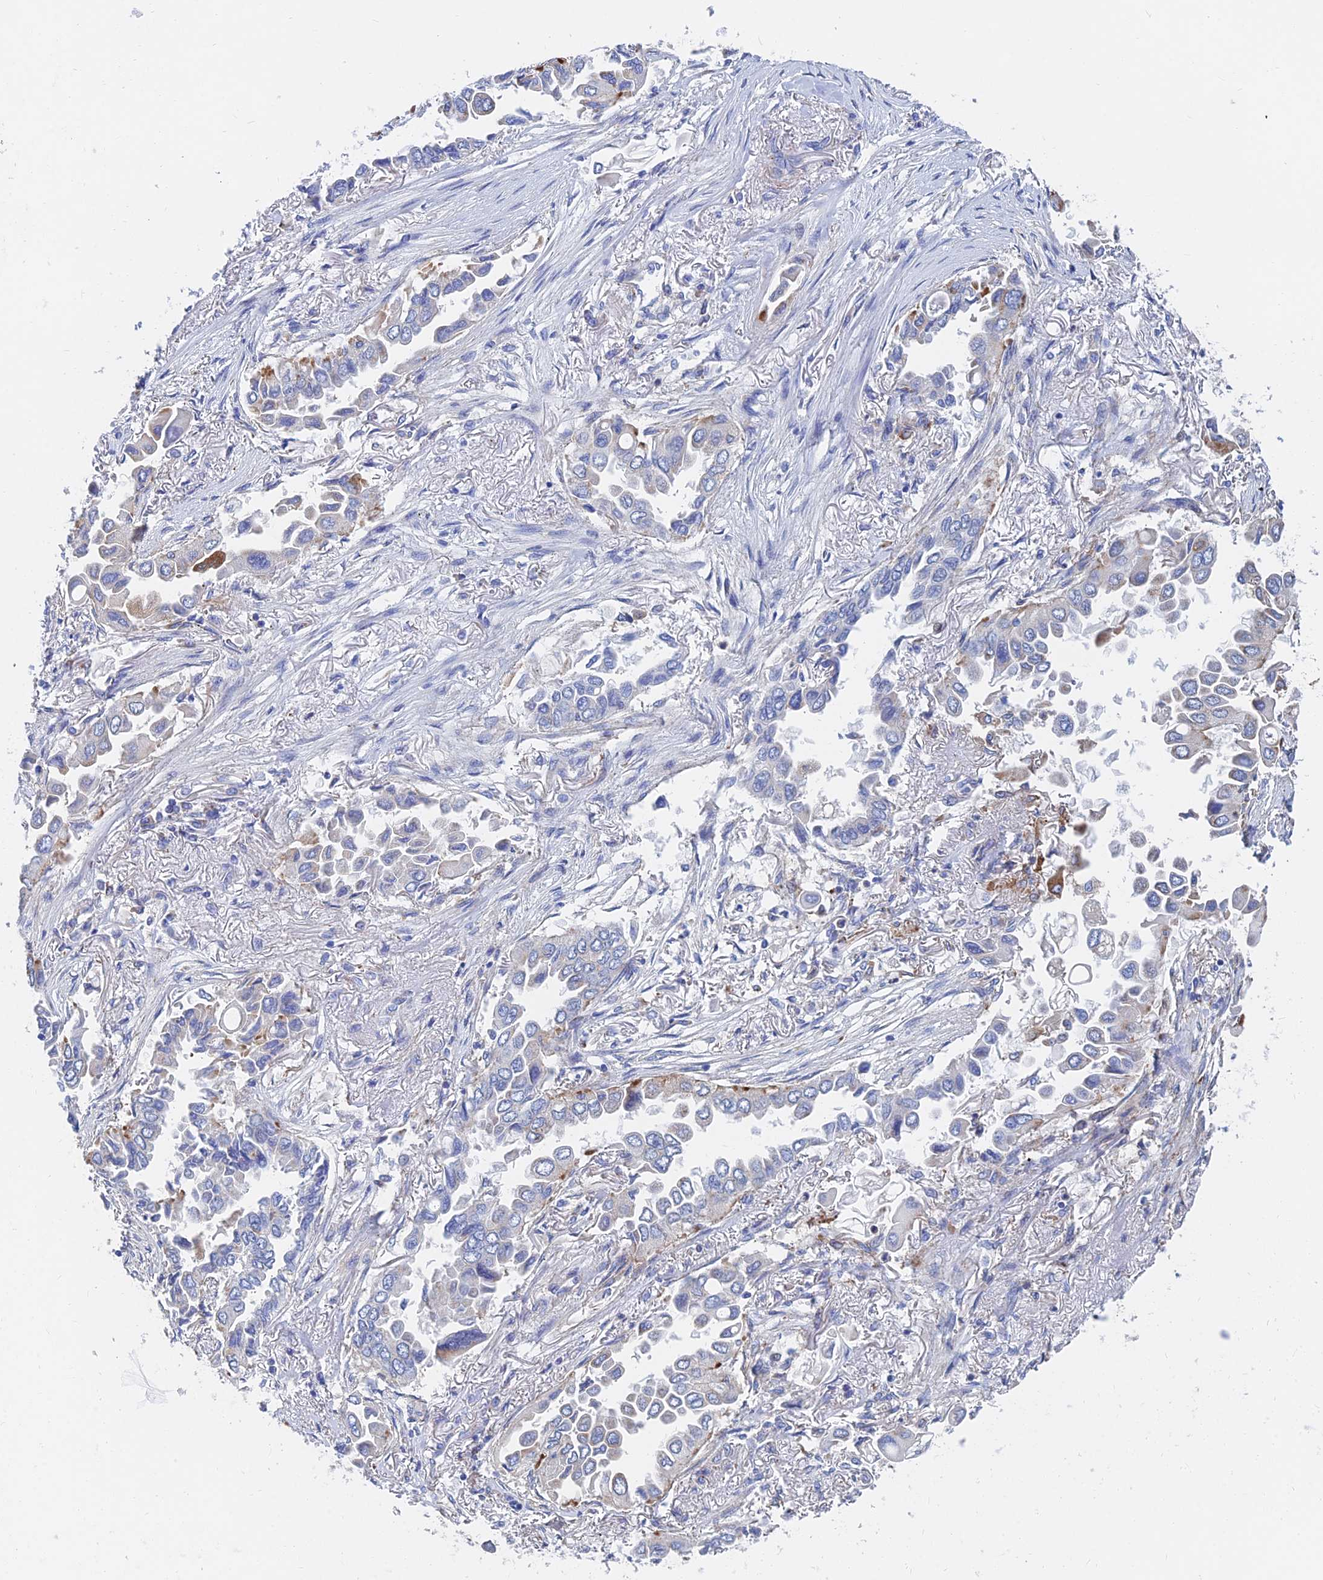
{"staining": {"intensity": "moderate", "quantity": "25%-75%", "location": "cytoplasmic/membranous"}, "tissue": "lung cancer", "cell_type": "Tumor cells", "image_type": "cancer", "snomed": [{"axis": "morphology", "description": "Adenocarcinoma, NOS"}, {"axis": "topography", "description": "Lung"}], "caption": "A micrograph of lung cancer stained for a protein exhibits moderate cytoplasmic/membranous brown staining in tumor cells.", "gene": "SPNS1", "patient": {"sex": "female", "age": 76}}